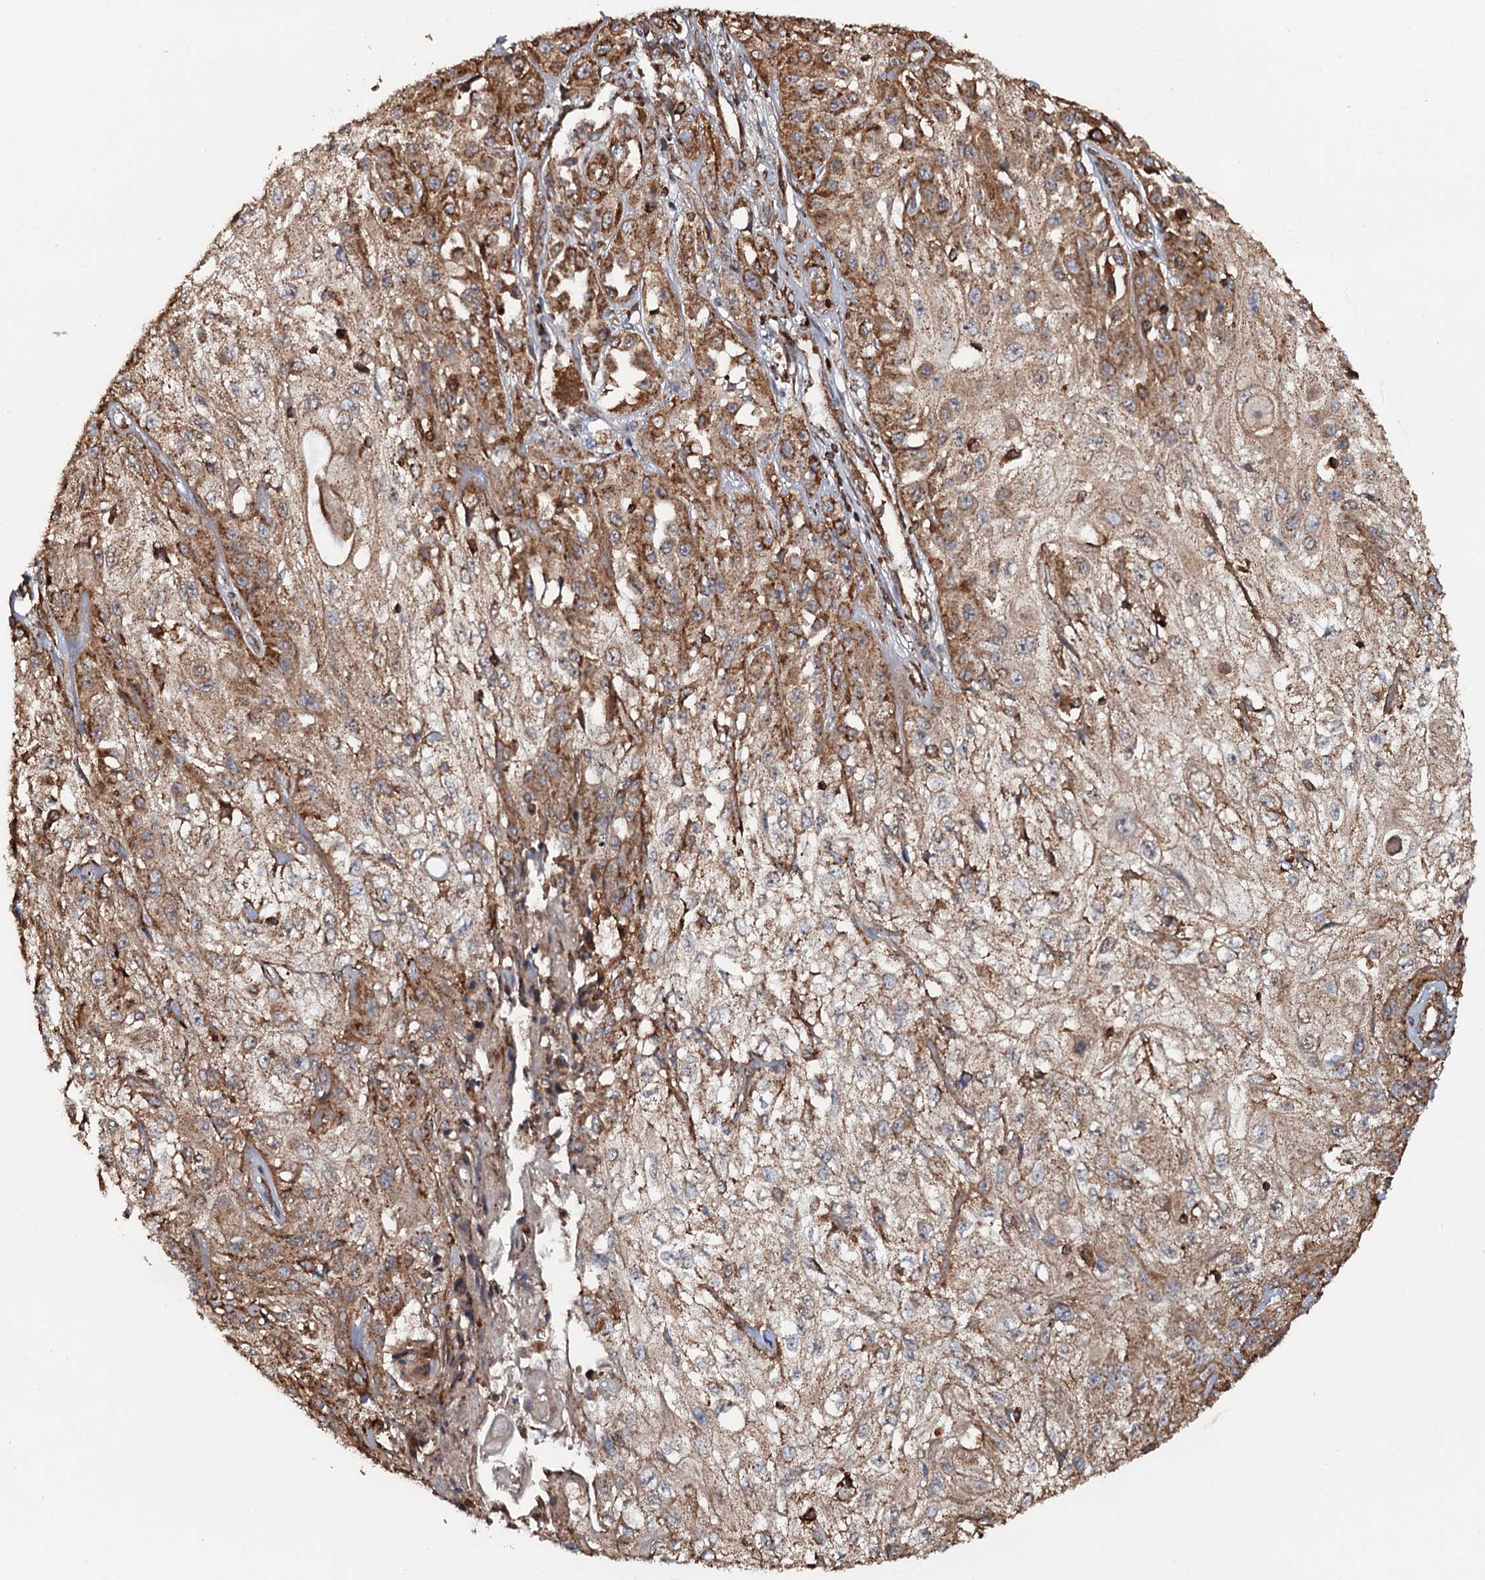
{"staining": {"intensity": "moderate", "quantity": ">75%", "location": "cytoplasmic/membranous"}, "tissue": "skin cancer", "cell_type": "Tumor cells", "image_type": "cancer", "snomed": [{"axis": "morphology", "description": "Squamous cell carcinoma, NOS"}, {"axis": "morphology", "description": "Squamous cell carcinoma, metastatic, NOS"}, {"axis": "topography", "description": "Skin"}, {"axis": "topography", "description": "Lymph node"}], "caption": "Skin cancer stained for a protein (brown) shows moderate cytoplasmic/membranous positive staining in approximately >75% of tumor cells.", "gene": "VWA8", "patient": {"sex": "male", "age": 75}}